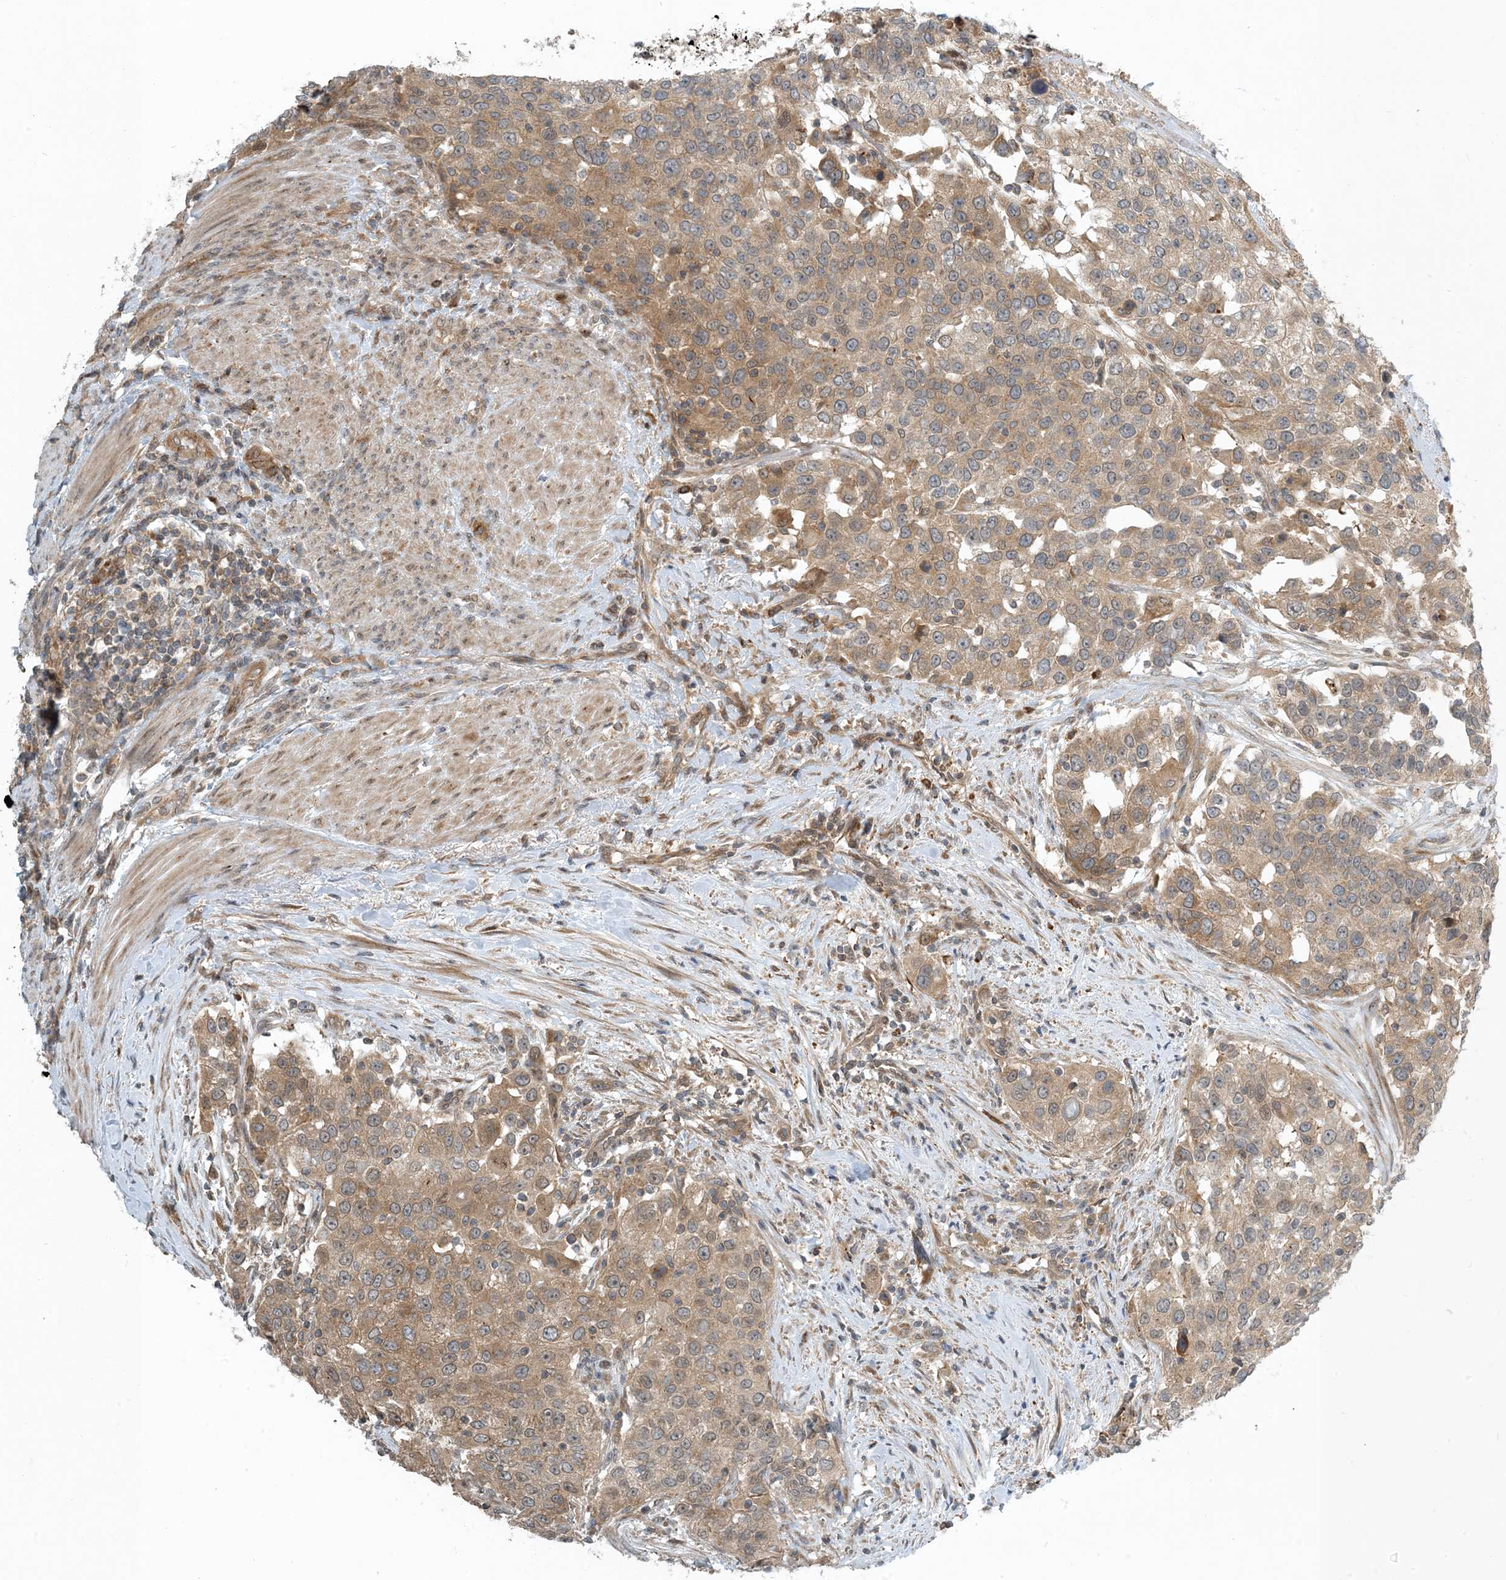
{"staining": {"intensity": "moderate", "quantity": ">75%", "location": "cytoplasmic/membranous"}, "tissue": "urothelial cancer", "cell_type": "Tumor cells", "image_type": "cancer", "snomed": [{"axis": "morphology", "description": "Urothelial carcinoma, High grade"}, {"axis": "topography", "description": "Urinary bladder"}], "caption": "Moderate cytoplasmic/membranous expression for a protein is seen in about >75% of tumor cells of urothelial cancer using IHC.", "gene": "ZBTB3", "patient": {"sex": "female", "age": 80}}